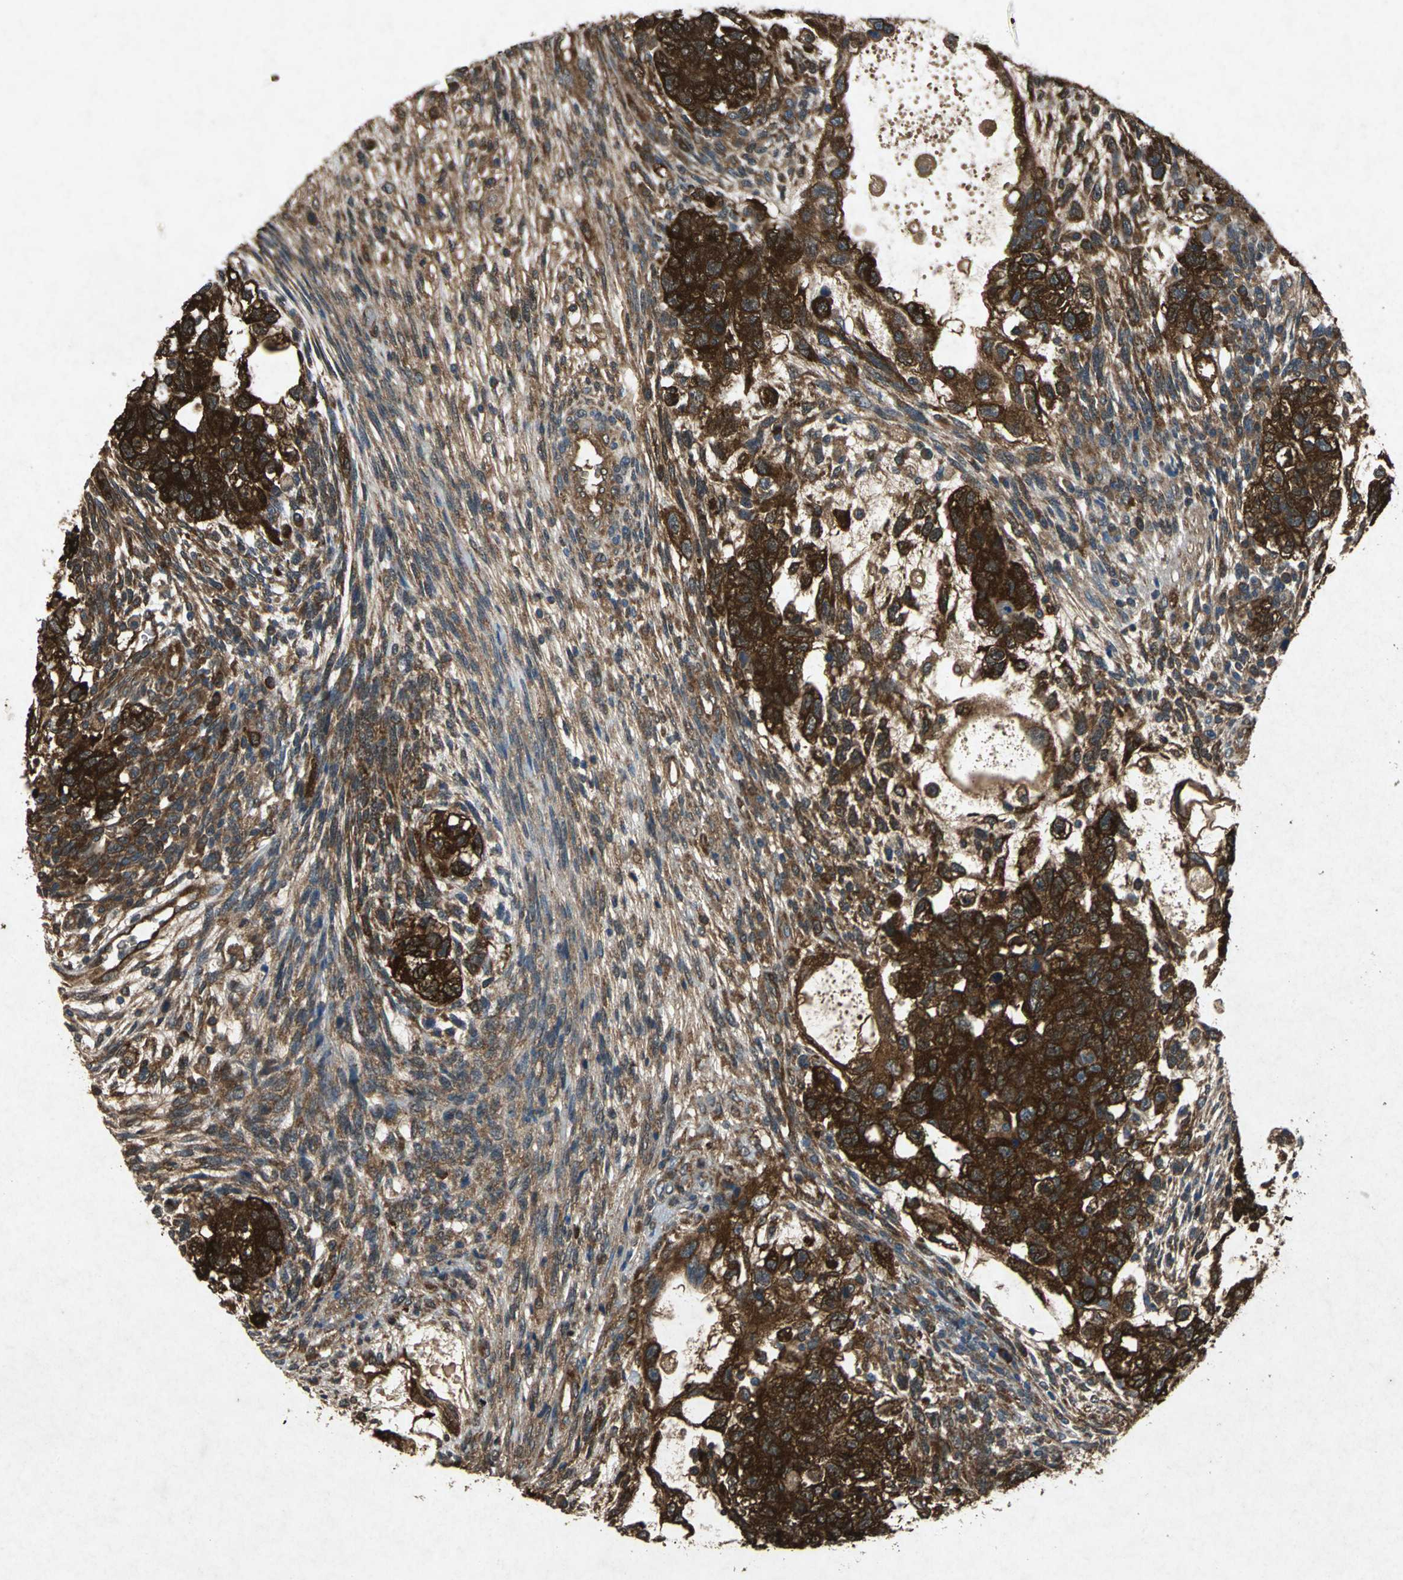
{"staining": {"intensity": "strong", "quantity": ">75%", "location": "cytoplasmic/membranous"}, "tissue": "testis cancer", "cell_type": "Tumor cells", "image_type": "cancer", "snomed": [{"axis": "morphology", "description": "Normal tissue, NOS"}, {"axis": "morphology", "description": "Carcinoma, Embryonal, NOS"}, {"axis": "topography", "description": "Testis"}], "caption": "IHC histopathology image of testis embryonal carcinoma stained for a protein (brown), which reveals high levels of strong cytoplasmic/membranous staining in about >75% of tumor cells.", "gene": "HSP90AB1", "patient": {"sex": "male", "age": 36}}